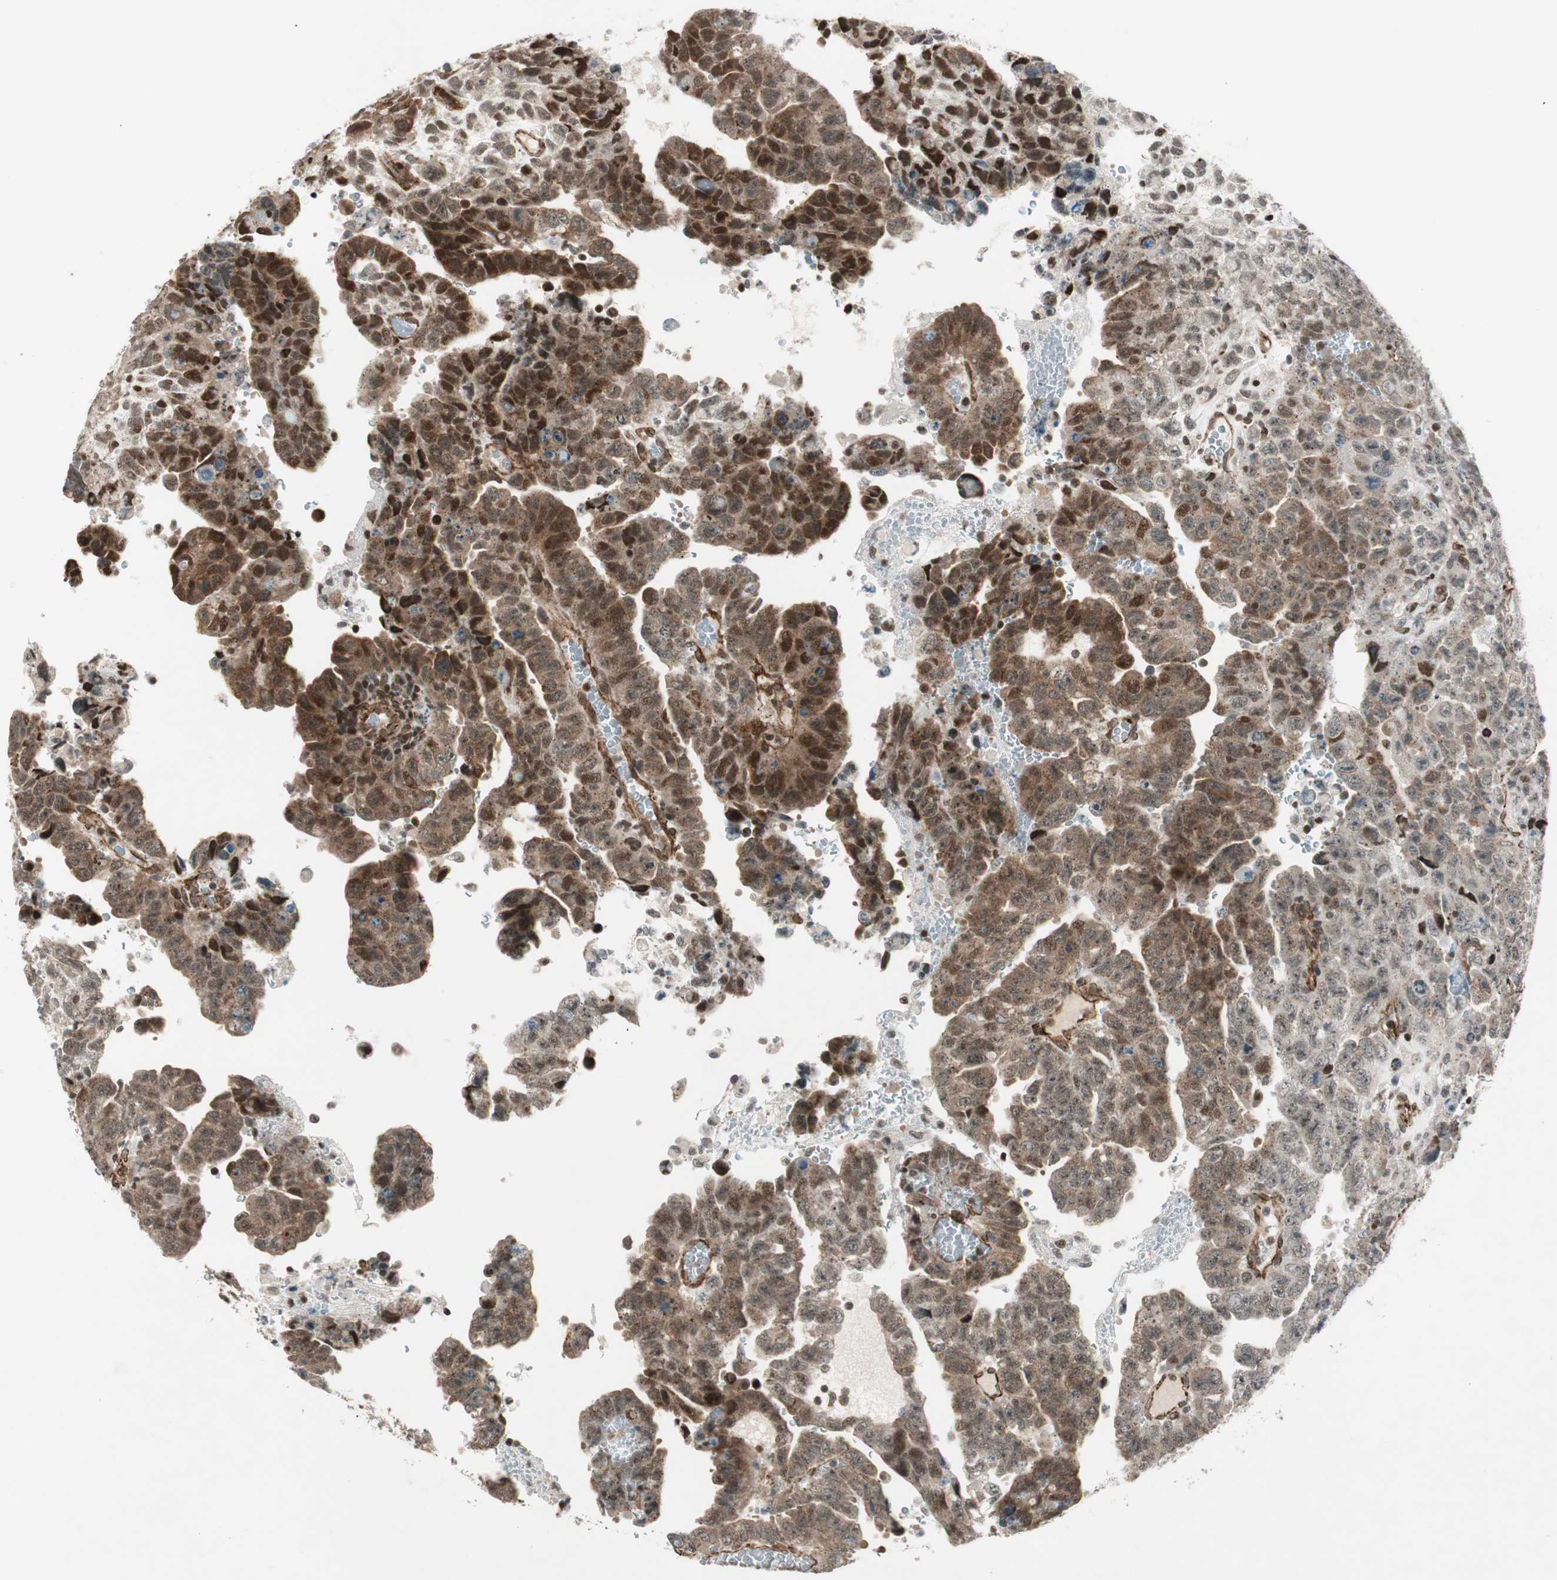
{"staining": {"intensity": "moderate", "quantity": ">75%", "location": "cytoplasmic/membranous,nuclear"}, "tissue": "testis cancer", "cell_type": "Tumor cells", "image_type": "cancer", "snomed": [{"axis": "morphology", "description": "Carcinoma, Embryonal, NOS"}, {"axis": "topography", "description": "Testis"}], "caption": "High-magnification brightfield microscopy of testis cancer (embryonal carcinoma) stained with DAB (3,3'-diaminobenzidine) (brown) and counterstained with hematoxylin (blue). tumor cells exhibit moderate cytoplasmic/membranous and nuclear positivity is identified in about>75% of cells.", "gene": "CDK19", "patient": {"sex": "male", "age": 28}}